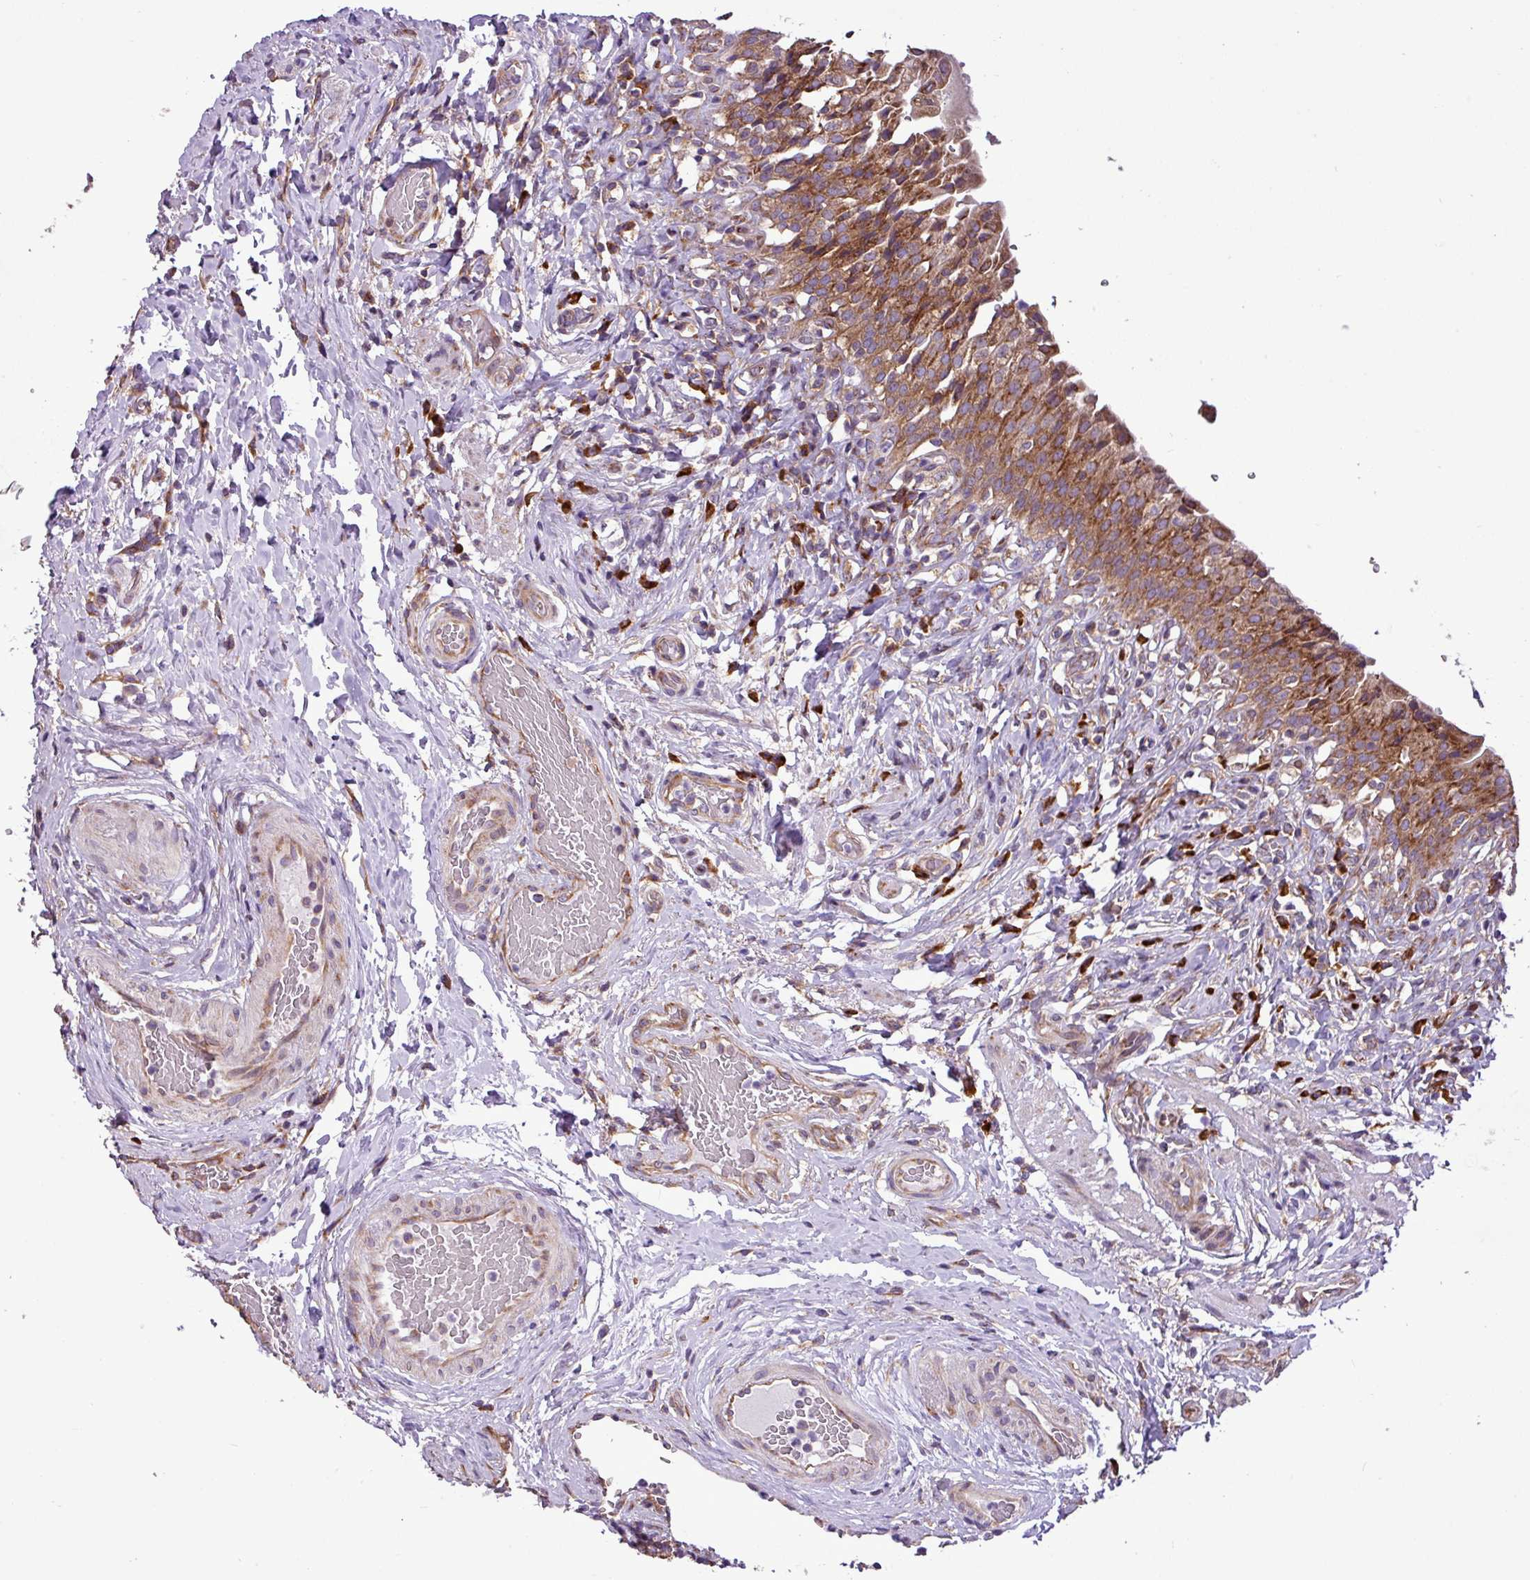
{"staining": {"intensity": "strong", "quantity": ">75%", "location": "cytoplasmic/membranous"}, "tissue": "urinary bladder", "cell_type": "Urothelial cells", "image_type": "normal", "snomed": [{"axis": "morphology", "description": "Normal tissue, NOS"}, {"axis": "morphology", "description": "Inflammation, NOS"}, {"axis": "topography", "description": "Urinary bladder"}], "caption": "Urinary bladder stained with DAB (3,3'-diaminobenzidine) immunohistochemistry exhibits high levels of strong cytoplasmic/membranous staining in approximately >75% of urothelial cells.", "gene": "RPL13", "patient": {"sex": "male", "age": 64}}